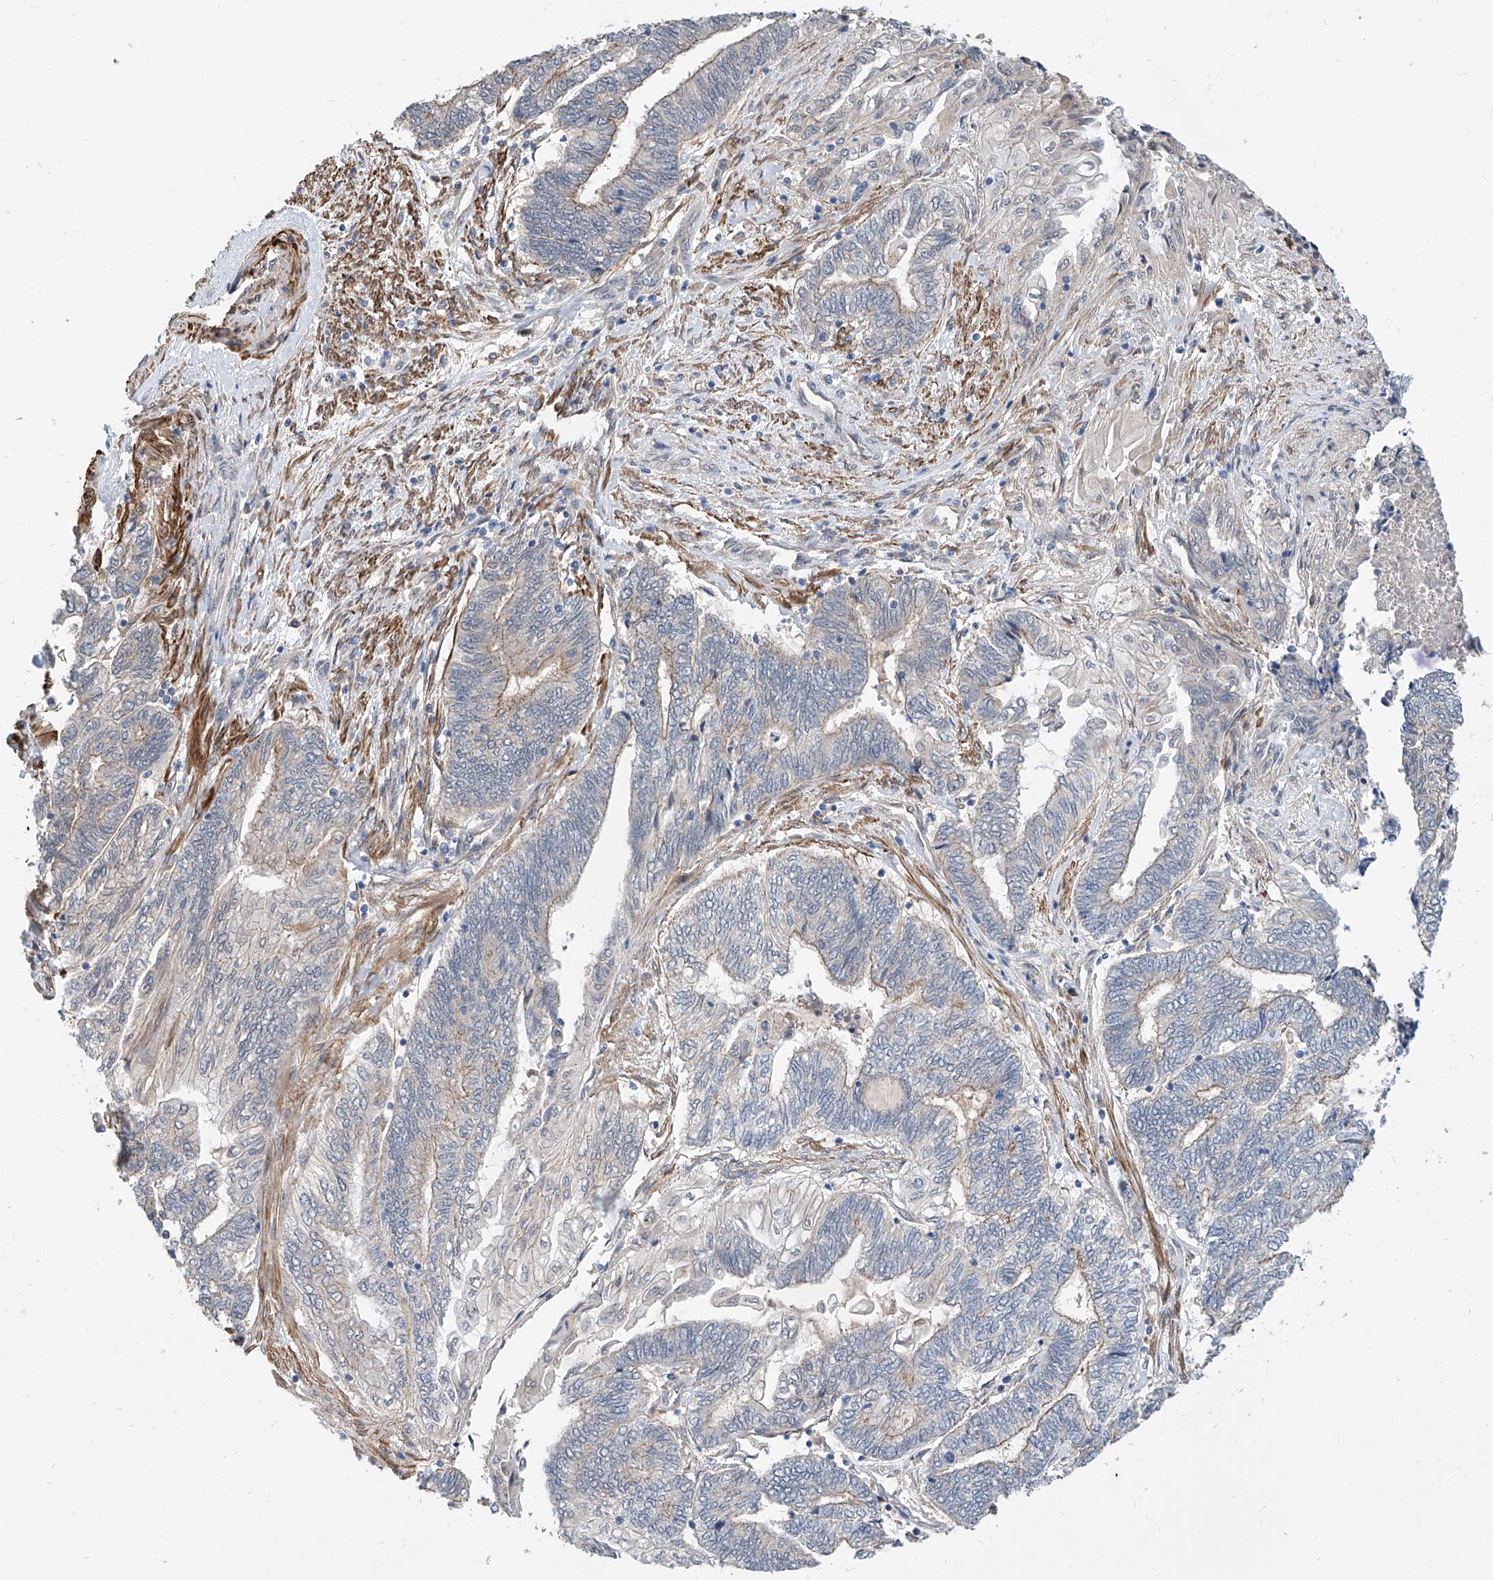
{"staining": {"intensity": "weak", "quantity": "<25%", "location": "cytoplasmic/membranous"}, "tissue": "endometrial cancer", "cell_type": "Tumor cells", "image_type": "cancer", "snomed": [{"axis": "morphology", "description": "Adenocarcinoma, NOS"}, {"axis": "topography", "description": "Uterus"}, {"axis": "topography", "description": "Endometrium"}], "caption": "Tumor cells show no significant positivity in adenocarcinoma (endometrial).", "gene": "MAGEE2", "patient": {"sex": "female", "age": 70}}